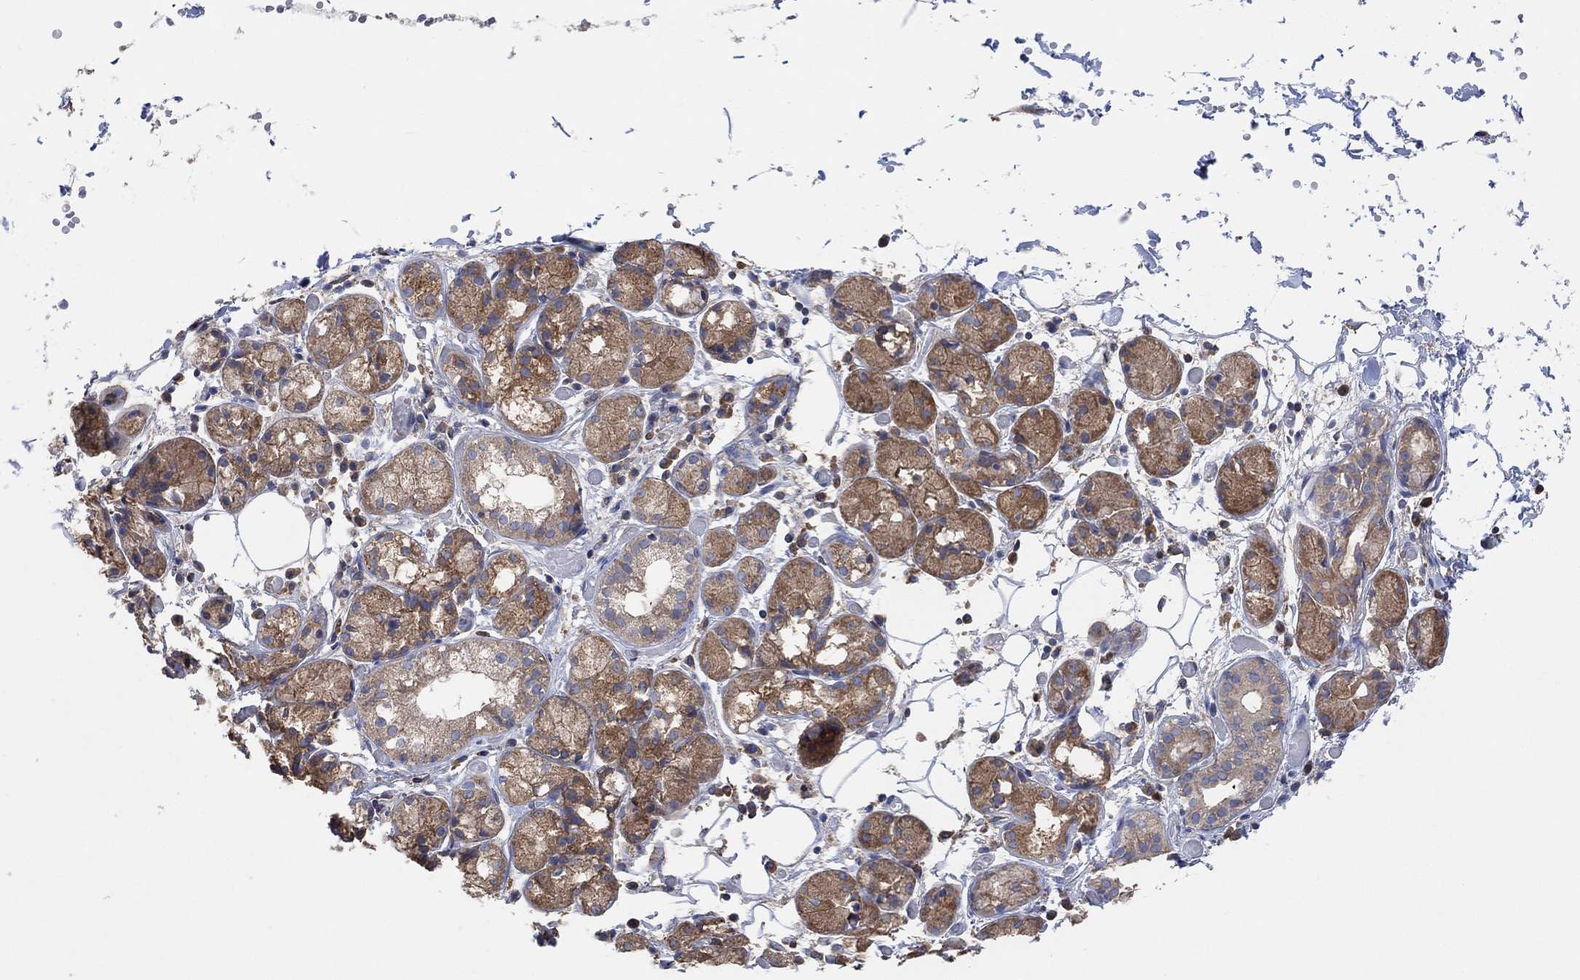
{"staining": {"intensity": "moderate", "quantity": ">75%", "location": "cytoplasmic/membranous"}, "tissue": "salivary gland", "cell_type": "Glandular cells", "image_type": "normal", "snomed": [{"axis": "morphology", "description": "Normal tissue, NOS"}, {"axis": "topography", "description": "Salivary gland"}, {"axis": "topography", "description": "Peripheral nerve tissue"}], "caption": "Protein staining of normal salivary gland reveals moderate cytoplasmic/membranous staining in about >75% of glandular cells. The staining was performed using DAB to visualize the protein expression in brown, while the nuclei were stained in blue with hematoxylin (Magnification: 20x).", "gene": "BLOC1S3", "patient": {"sex": "male", "age": 71}}